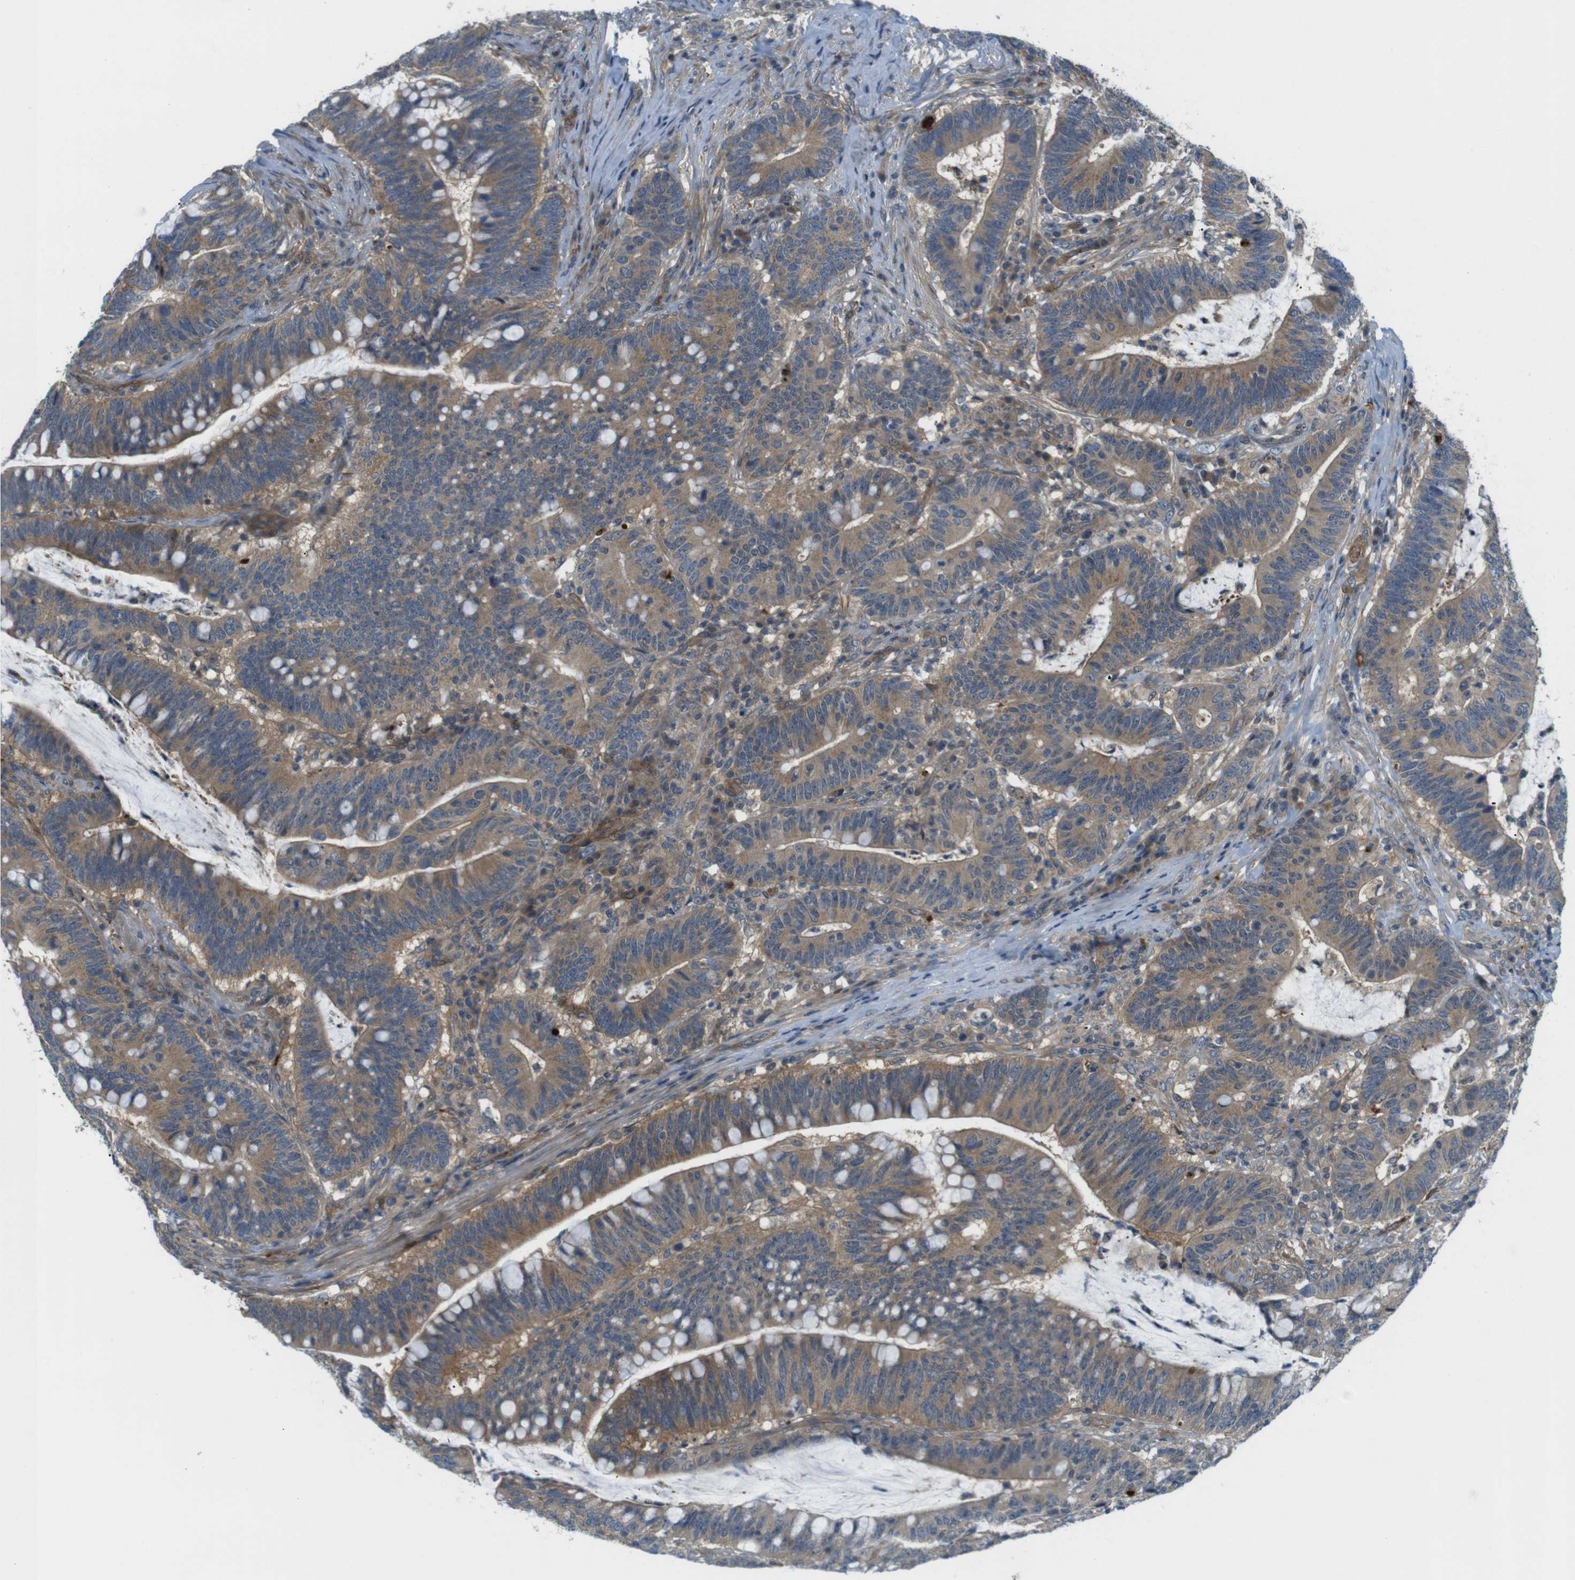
{"staining": {"intensity": "moderate", "quantity": ">75%", "location": "cytoplasmic/membranous"}, "tissue": "colorectal cancer", "cell_type": "Tumor cells", "image_type": "cancer", "snomed": [{"axis": "morphology", "description": "Normal tissue, NOS"}, {"axis": "morphology", "description": "Adenocarcinoma, NOS"}, {"axis": "topography", "description": "Colon"}], "caption": "Brown immunohistochemical staining in adenocarcinoma (colorectal) demonstrates moderate cytoplasmic/membranous positivity in about >75% of tumor cells.", "gene": "TSC1", "patient": {"sex": "female", "age": 66}}